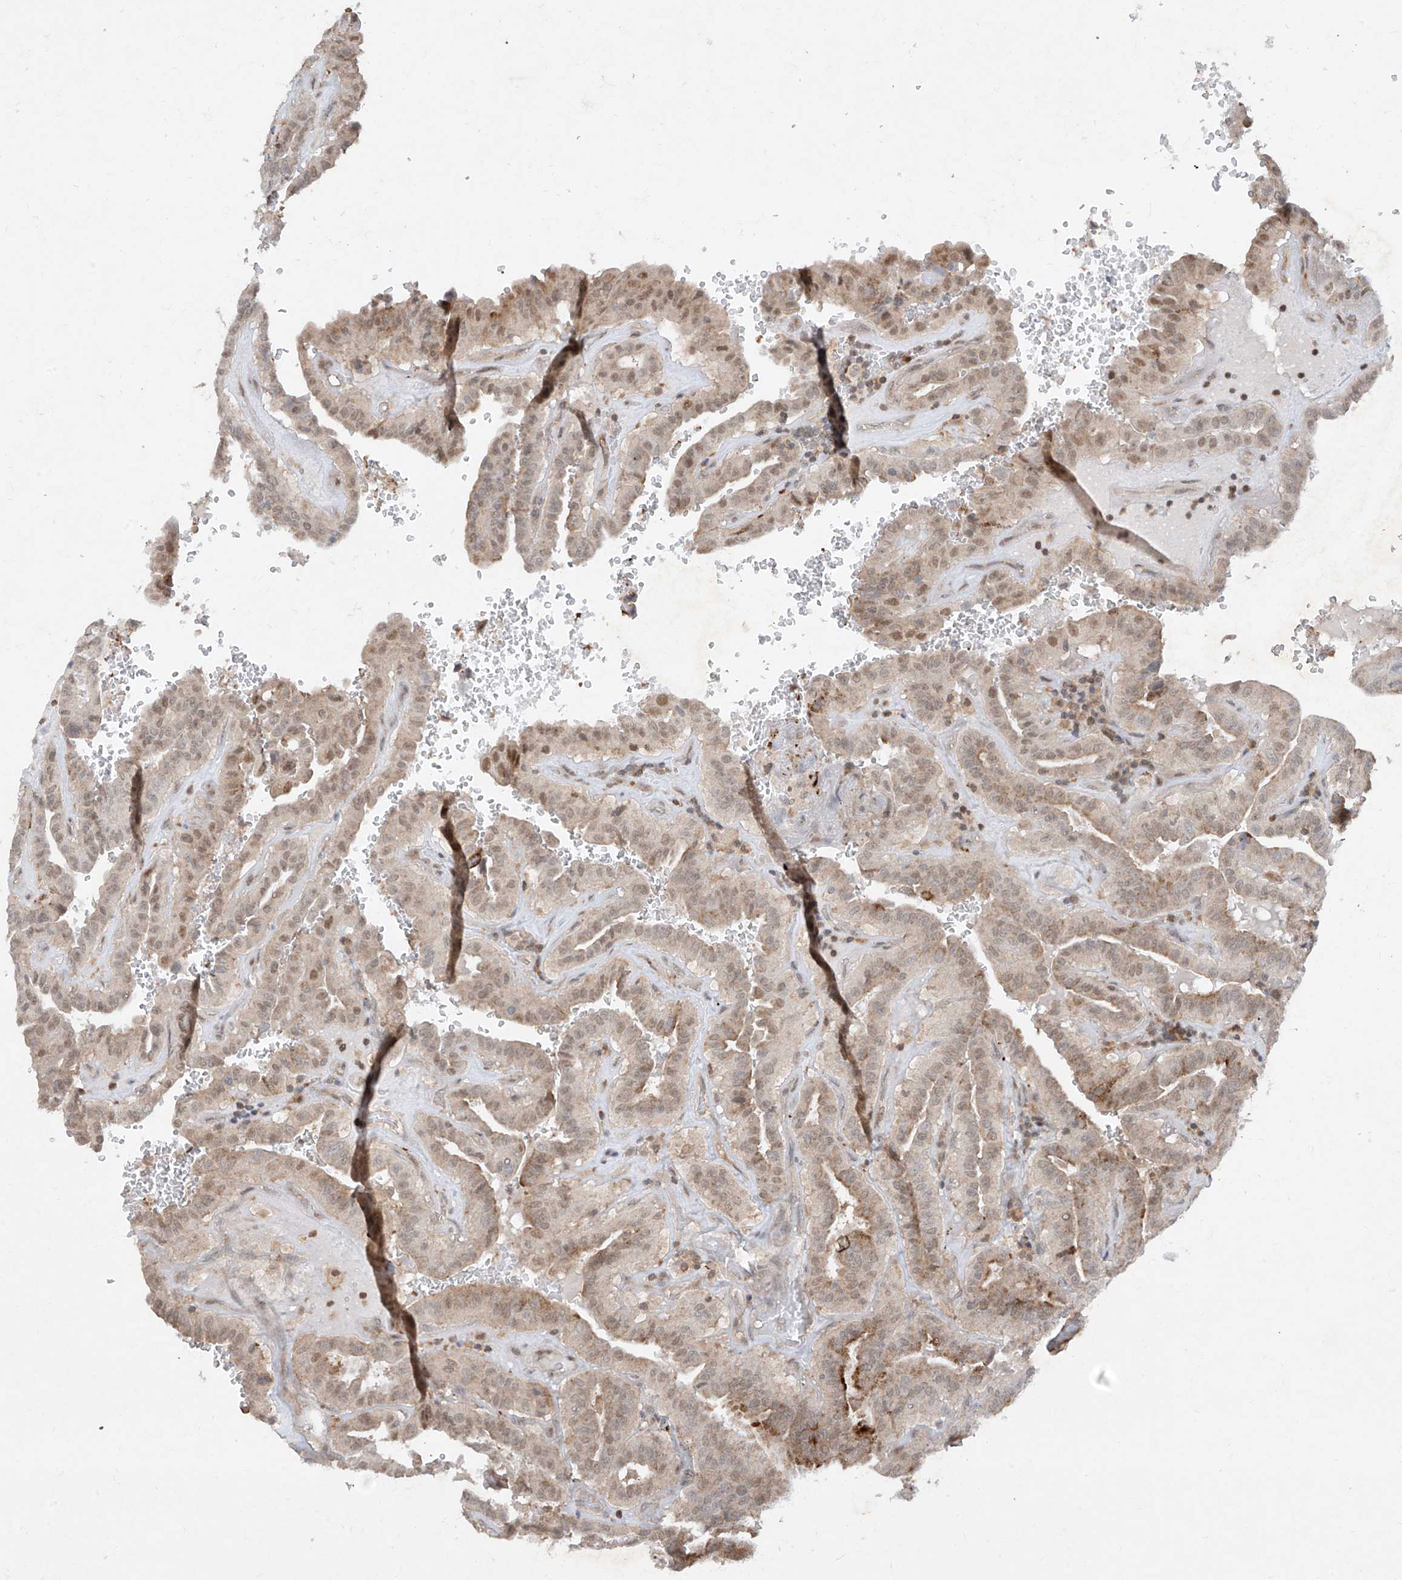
{"staining": {"intensity": "moderate", "quantity": "<25%", "location": "cytoplasmic/membranous,nuclear"}, "tissue": "thyroid cancer", "cell_type": "Tumor cells", "image_type": "cancer", "snomed": [{"axis": "morphology", "description": "Papillary adenocarcinoma, NOS"}, {"axis": "topography", "description": "Thyroid gland"}], "caption": "This histopathology image reveals thyroid papillary adenocarcinoma stained with IHC to label a protein in brown. The cytoplasmic/membranous and nuclear of tumor cells show moderate positivity for the protein. Nuclei are counter-stained blue.", "gene": "ZNF358", "patient": {"sex": "male", "age": 77}}